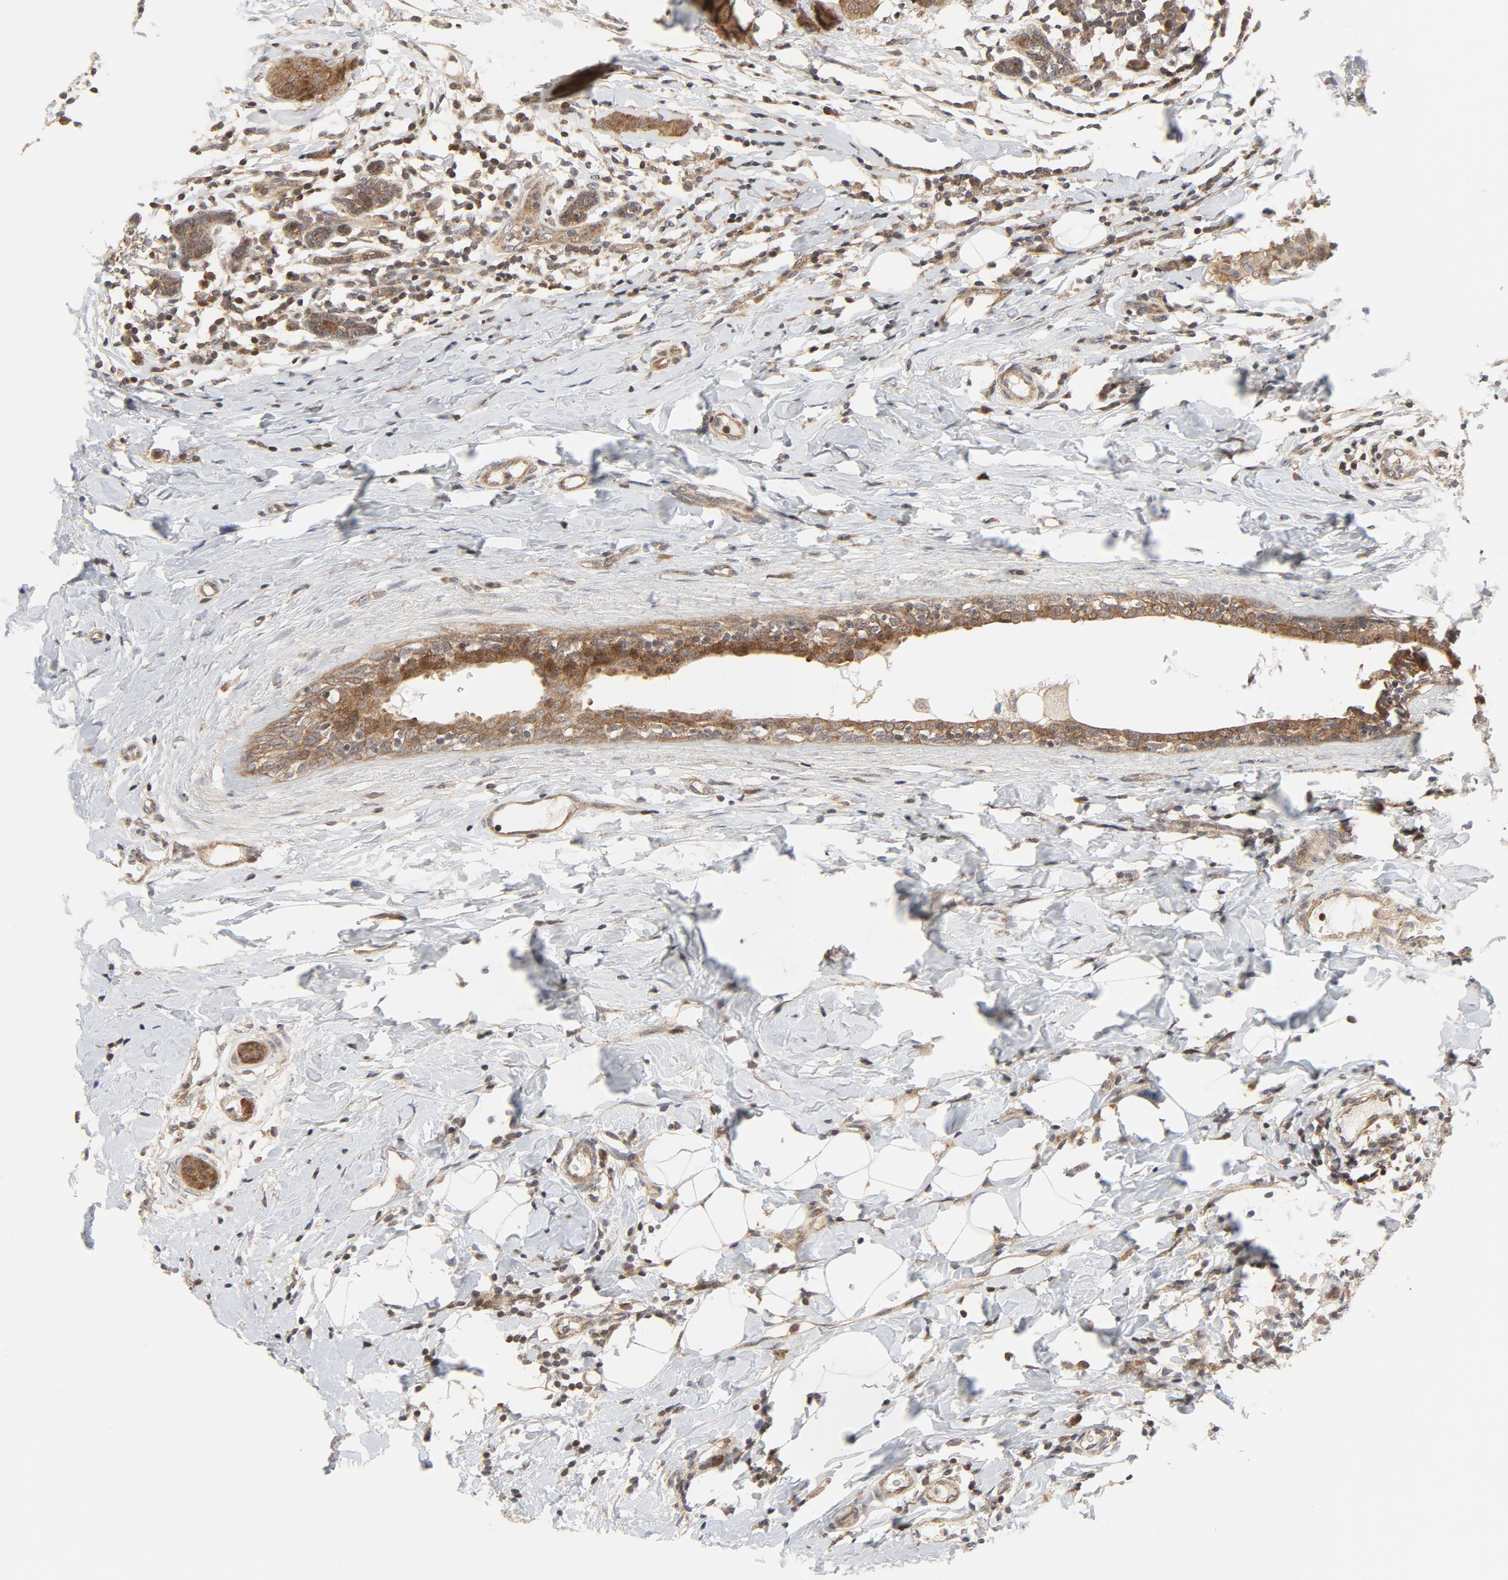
{"staining": {"intensity": "moderate", "quantity": ">75%", "location": "cytoplasmic/membranous"}, "tissue": "breast cancer", "cell_type": "Tumor cells", "image_type": "cancer", "snomed": [{"axis": "morphology", "description": "Duct carcinoma"}, {"axis": "topography", "description": "Breast"}], "caption": "This micrograph reveals immunohistochemistry (IHC) staining of breast cancer (infiltrating ductal carcinoma), with medium moderate cytoplasmic/membranous staining in approximately >75% of tumor cells.", "gene": "MAP2K7", "patient": {"sex": "female", "age": 40}}